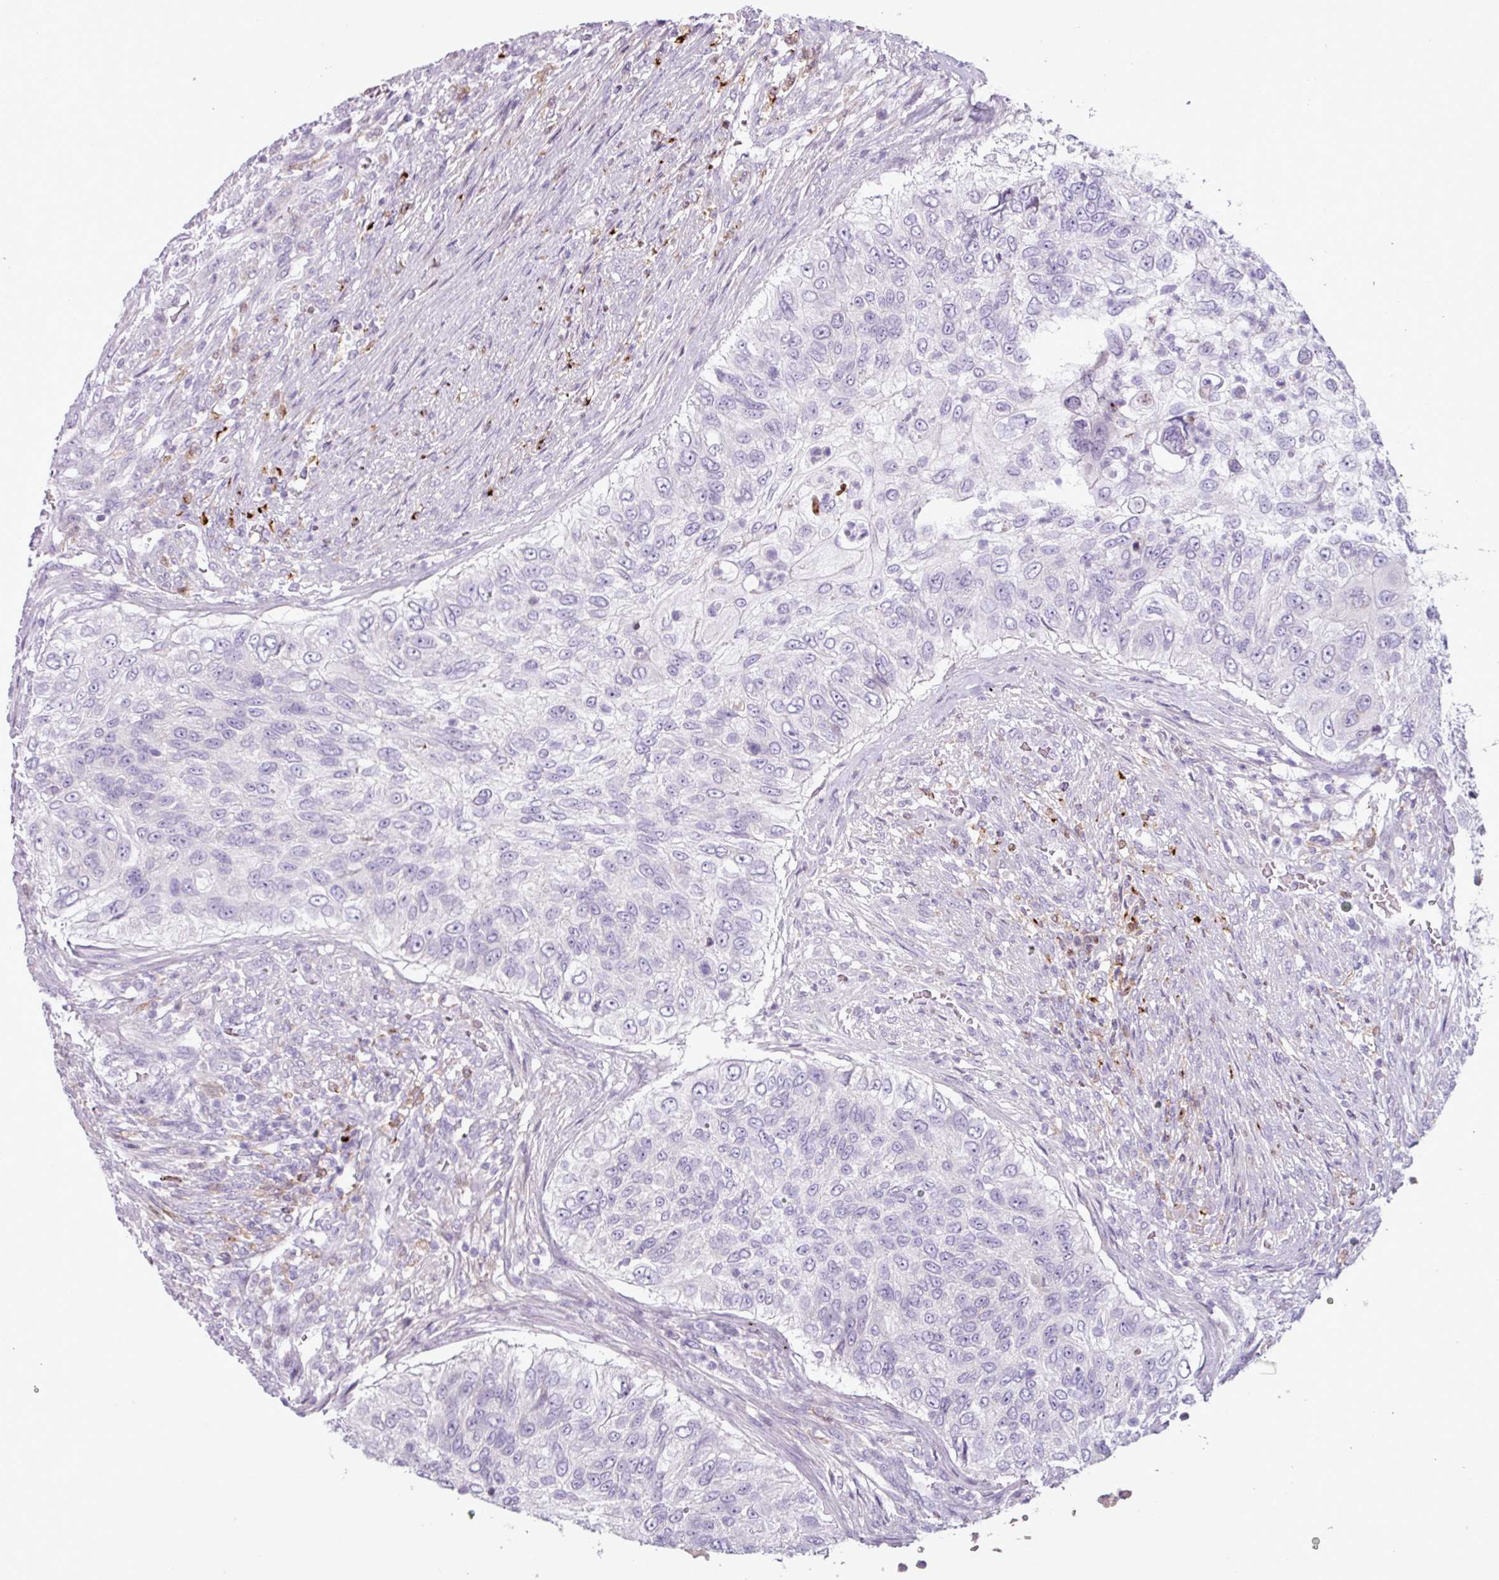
{"staining": {"intensity": "negative", "quantity": "none", "location": "none"}, "tissue": "urothelial cancer", "cell_type": "Tumor cells", "image_type": "cancer", "snomed": [{"axis": "morphology", "description": "Urothelial carcinoma, High grade"}, {"axis": "topography", "description": "Urinary bladder"}], "caption": "High magnification brightfield microscopy of urothelial cancer stained with DAB (brown) and counterstained with hematoxylin (blue): tumor cells show no significant expression.", "gene": "C4B", "patient": {"sex": "female", "age": 60}}